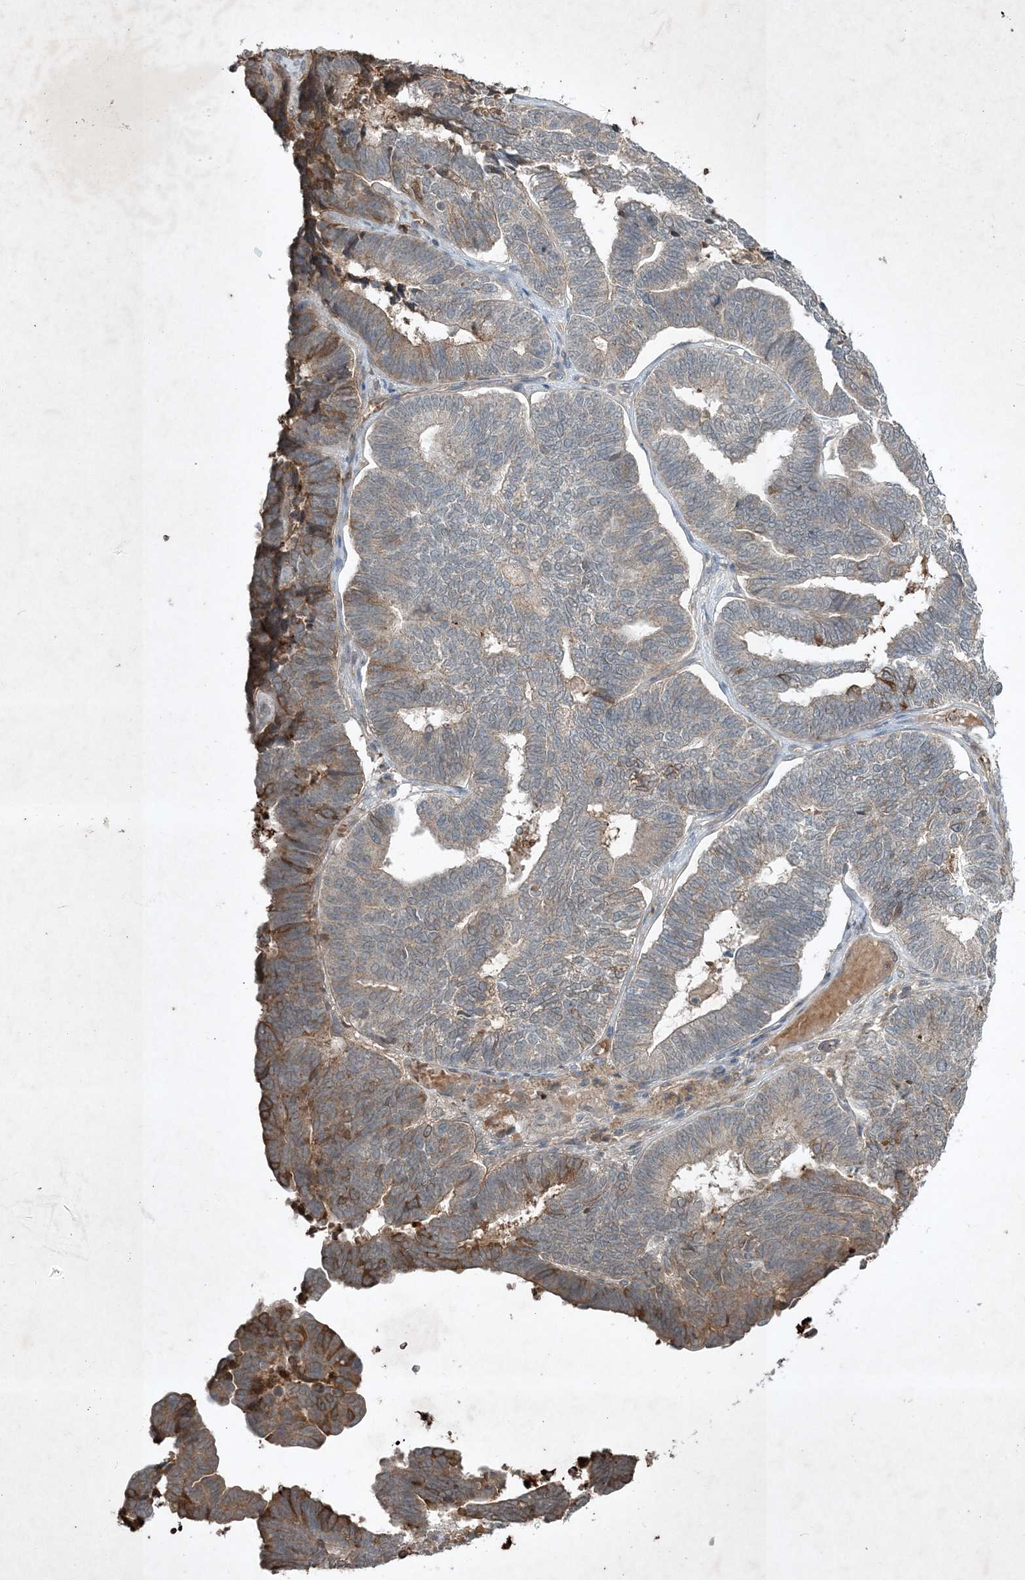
{"staining": {"intensity": "moderate", "quantity": "<25%", "location": "cytoplasmic/membranous"}, "tissue": "endometrial cancer", "cell_type": "Tumor cells", "image_type": "cancer", "snomed": [{"axis": "morphology", "description": "Adenocarcinoma, NOS"}, {"axis": "topography", "description": "Endometrium"}], "caption": "Protein expression analysis of human endometrial adenocarcinoma reveals moderate cytoplasmic/membranous staining in about <25% of tumor cells.", "gene": "TNFAIP6", "patient": {"sex": "female", "age": 70}}